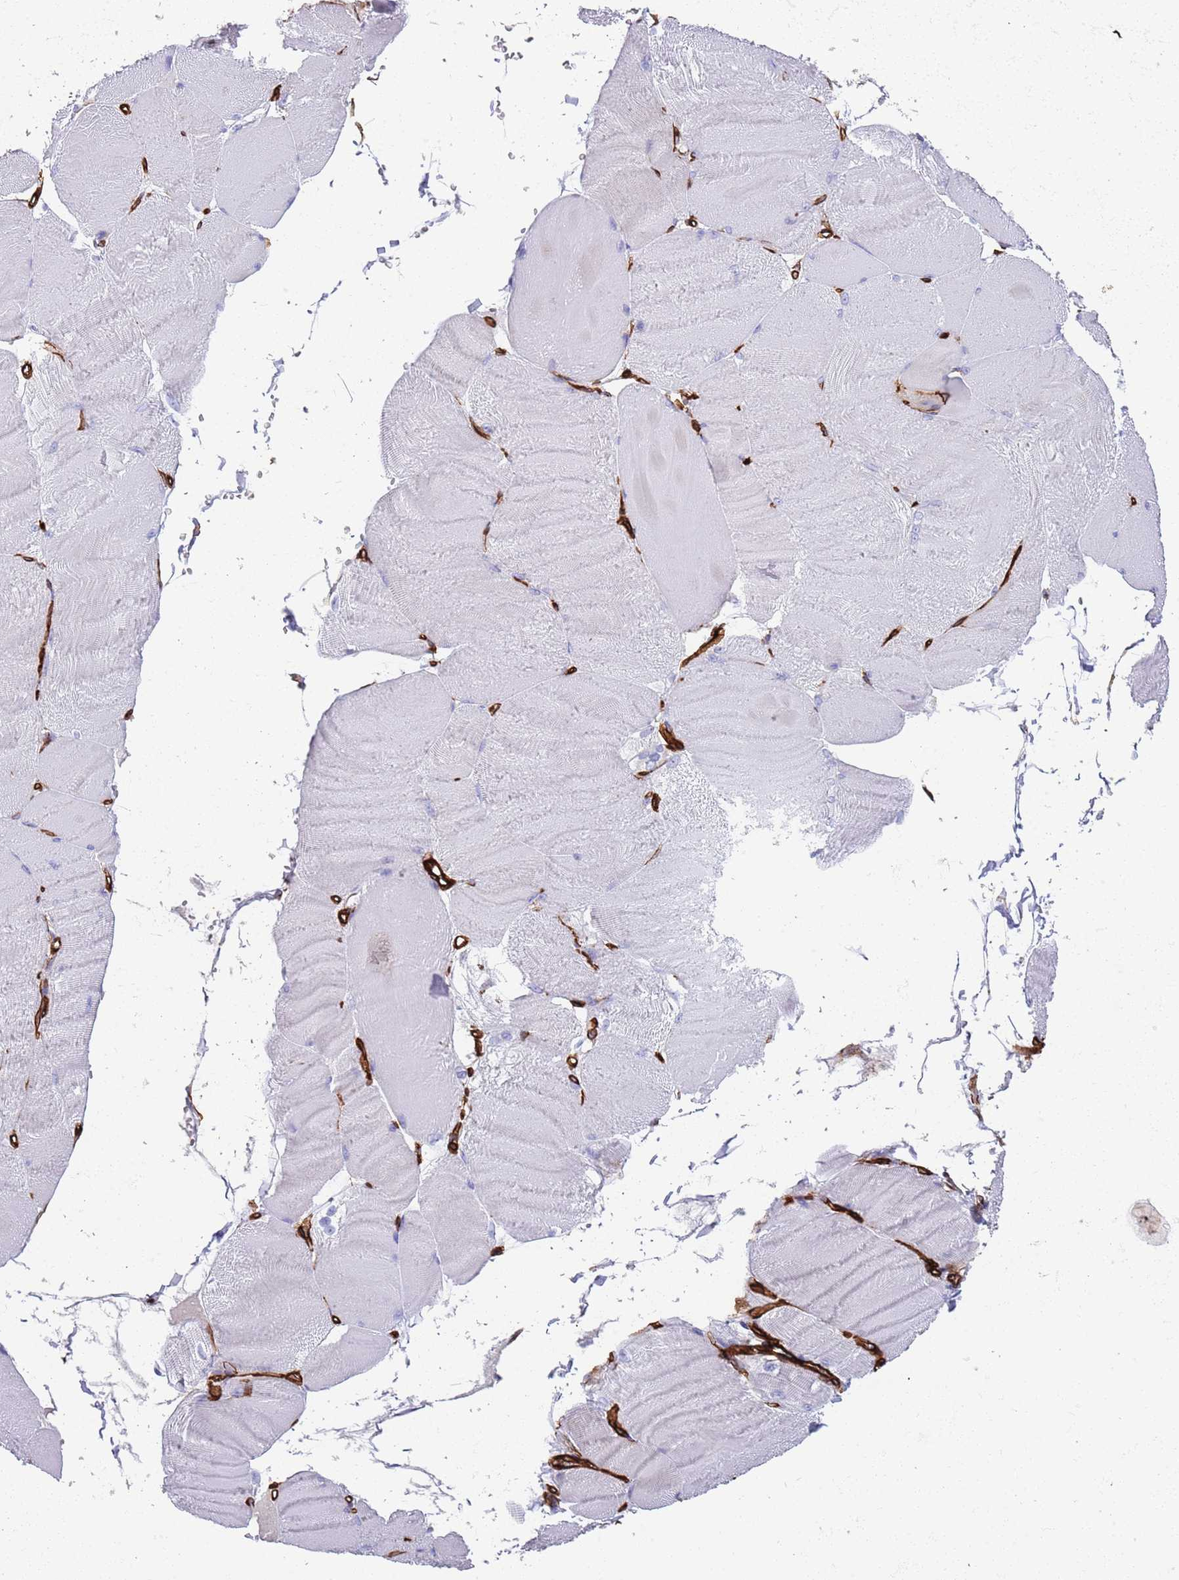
{"staining": {"intensity": "negative", "quantity": "none", "location": "none"}, "tissue": "skeletal muscle", "cell_type": "Myocytes", "image_type": "normal", "snomed": [{"axis": "morphology", "description": "Normal tissue, NOS"}, {"axis": "morphology", "description": "Basal cell carcinoma"}, {"axis": "topography", "description": "Skeletal muscle"}], "caption": "DAB immunohistochemical staining of benign human skeletal muscle reveals no significant staining in myocytes. (DAB (3,3'-diaminobenzidine) immunohistochemistry (IHC) visualized using brightfield microscopy, high magnification).", "gene": "CAV2", "patient": {"sex": "female", "age": 64}}